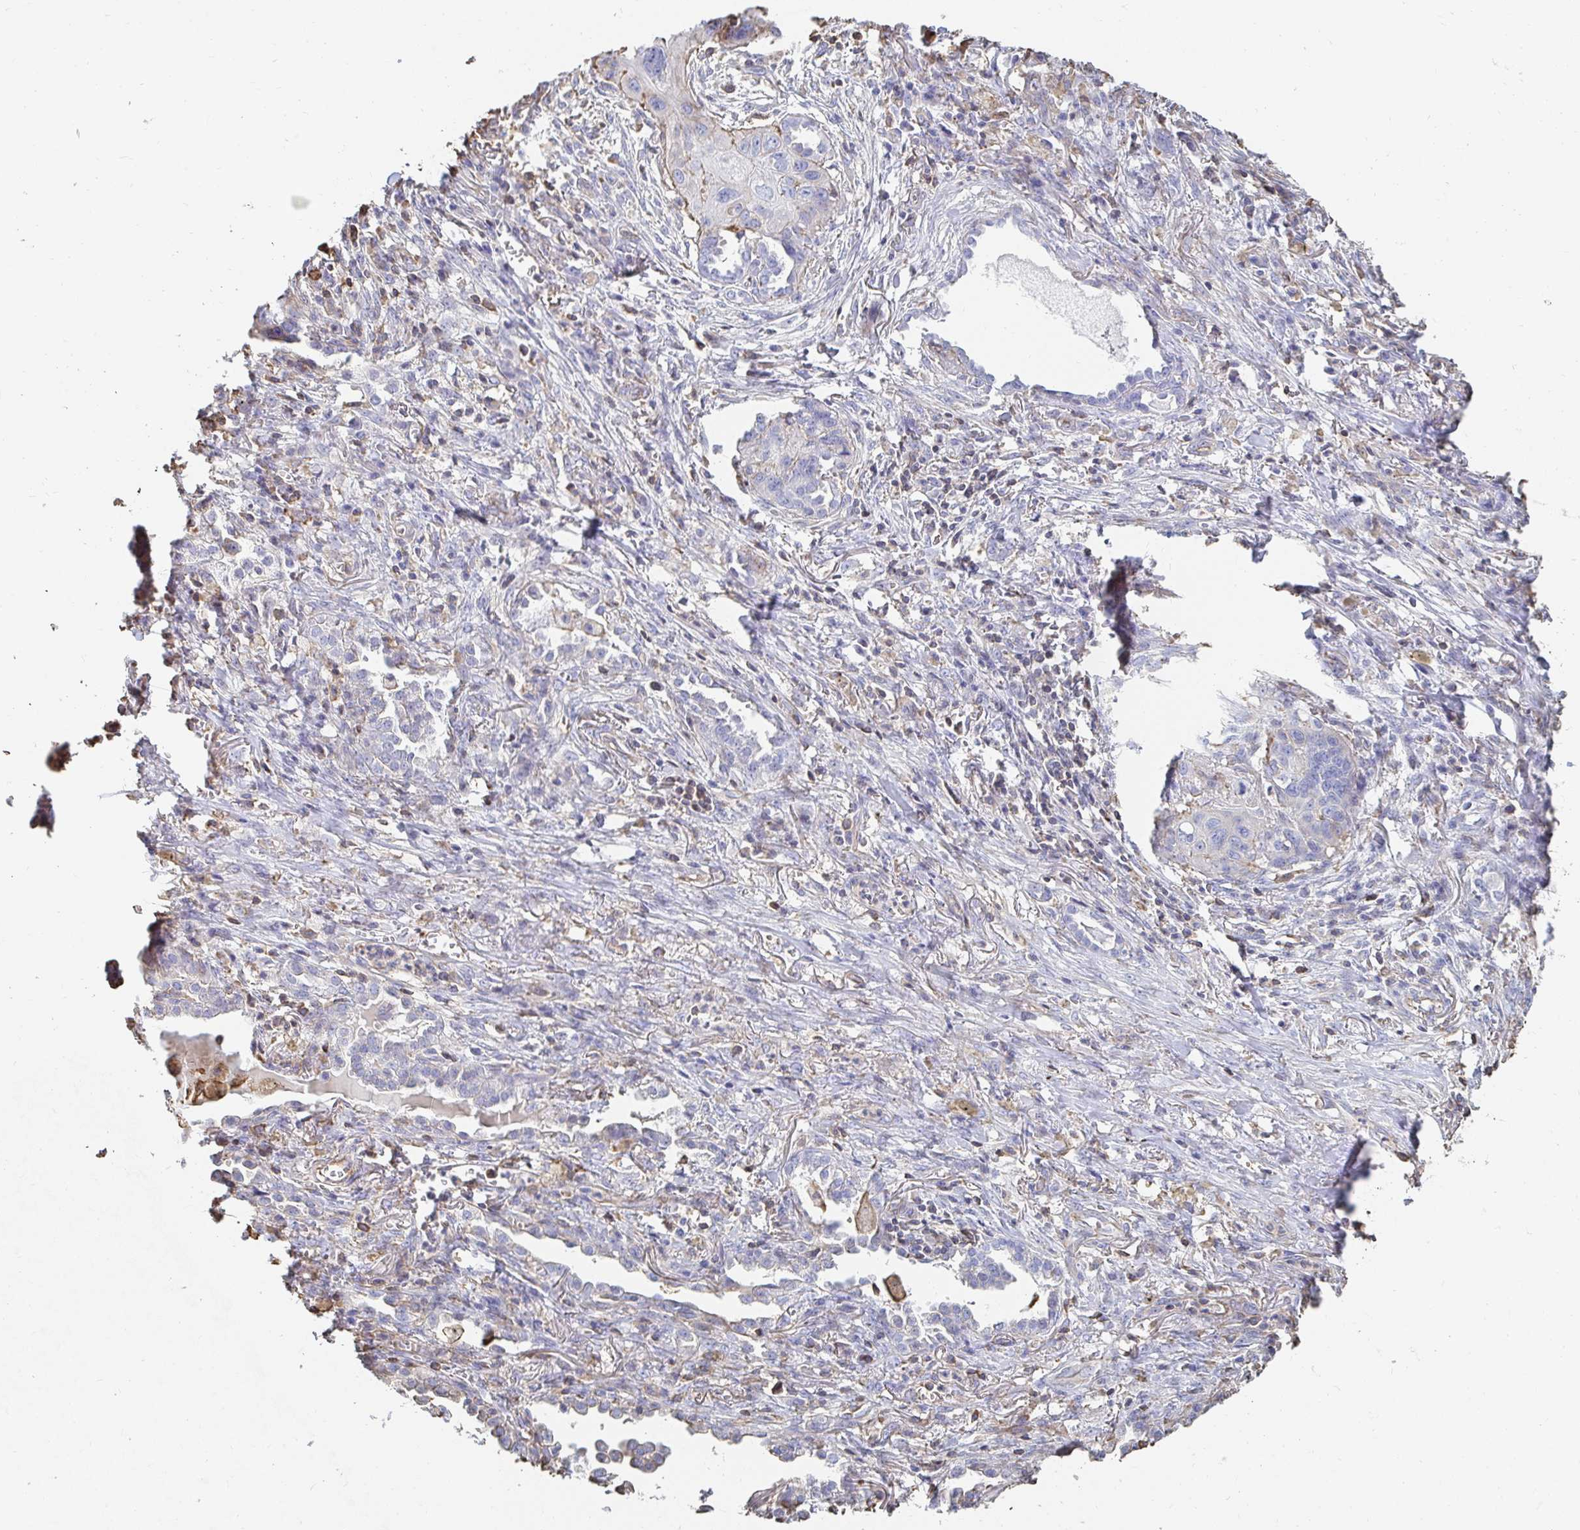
{"staining": {"intensity": "negative", "quantity": "none", "location": "none"}, "tissue": "lung cancer", "cell_type": "Tumor cells", "image_type": "cancer", "snomed": [{"axis": "morphology", "description": "Squamous cell carcinoma, NOS"}, {"axis": "topography", "description": "Lung"}], "caption": "This image is of lung cancer stained with immunohistochemistry to label a protein in brown with the nuclei are counter-stained blue. There is no staining in tumor cells.", "gene": "PTPN14", "patient": {"sex": "male", "age": 71}}